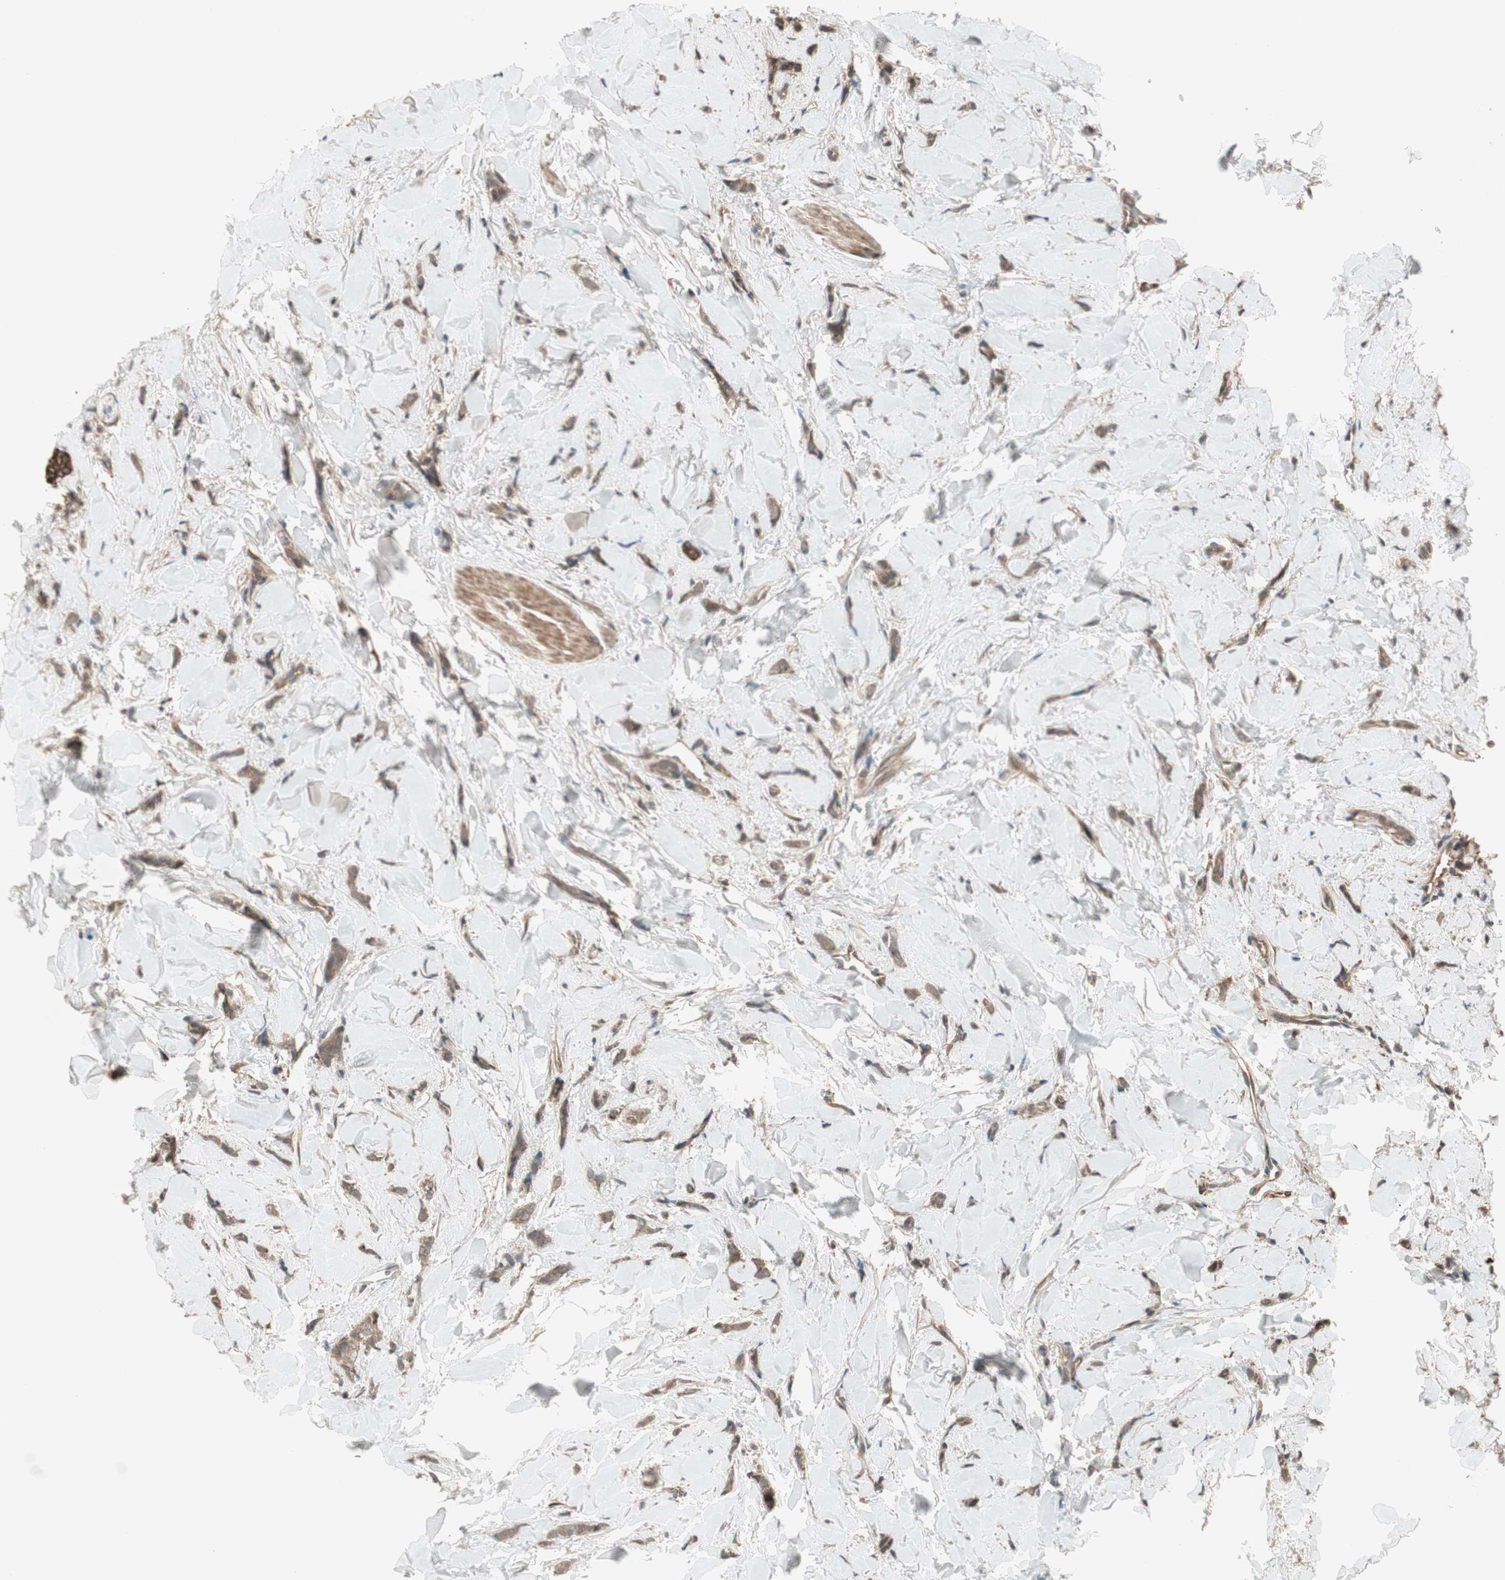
{"staining": {"intensity": "strong", "quantity": ">75%", "location": "cytoplasmic/membranous"}, "tissue": "breast cancer", "cell_type": "Tumor cells", "image_type": "cancer", "snomed": [{"axis": "morphology", "description": "Lobular carcinoma"}, {"axis": "topography", "description": "Skin"}, {"axis": "topography", "description": "Breast"}], "caption": "Protein expression analysis of breast cancer (lobular carcinoma) reveals strong cytoplasmic/membranous positivity in approximately >75% of tumor cells.", "gene": "TFPI", "patient": {"sex": "female", "age": 46}}